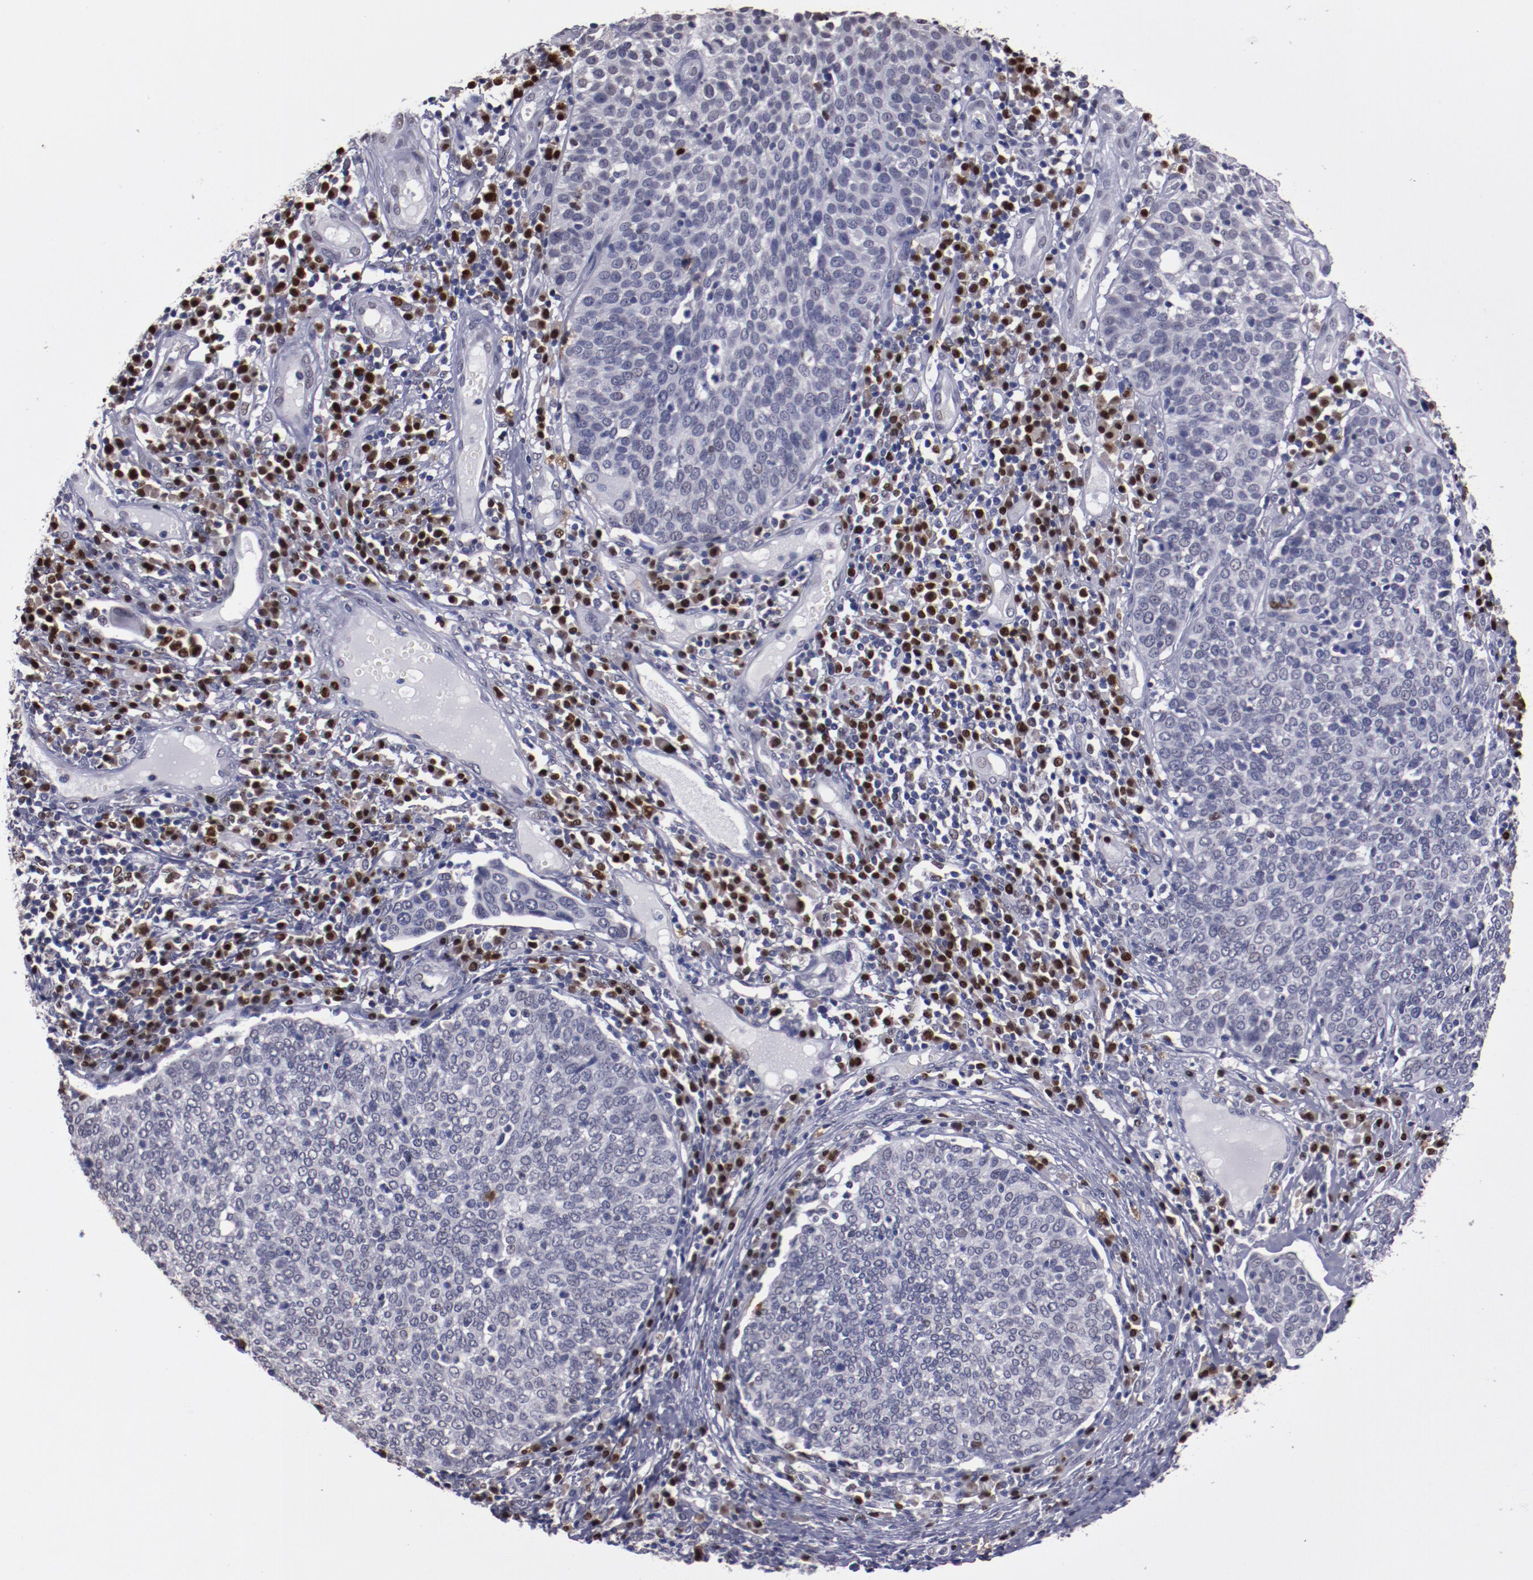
{"staining": {"intensity": "negative", "quantity": "none", "location": "none"}, "tissue": "cervical cancer", "cell_type": "Tumor cells", "image_type": "cancer", "snomed": [{"axis": "morphology", "description": "Squamous cell carcinoma, NOS"}, {"axis": "topography", "description": "Cervix"}], "caption": "Tumor cells show no significant expression in squamous cell carcinoma (cervical).", "gene": "IRF4", "patient": {"sex": "female", "age": 40}}